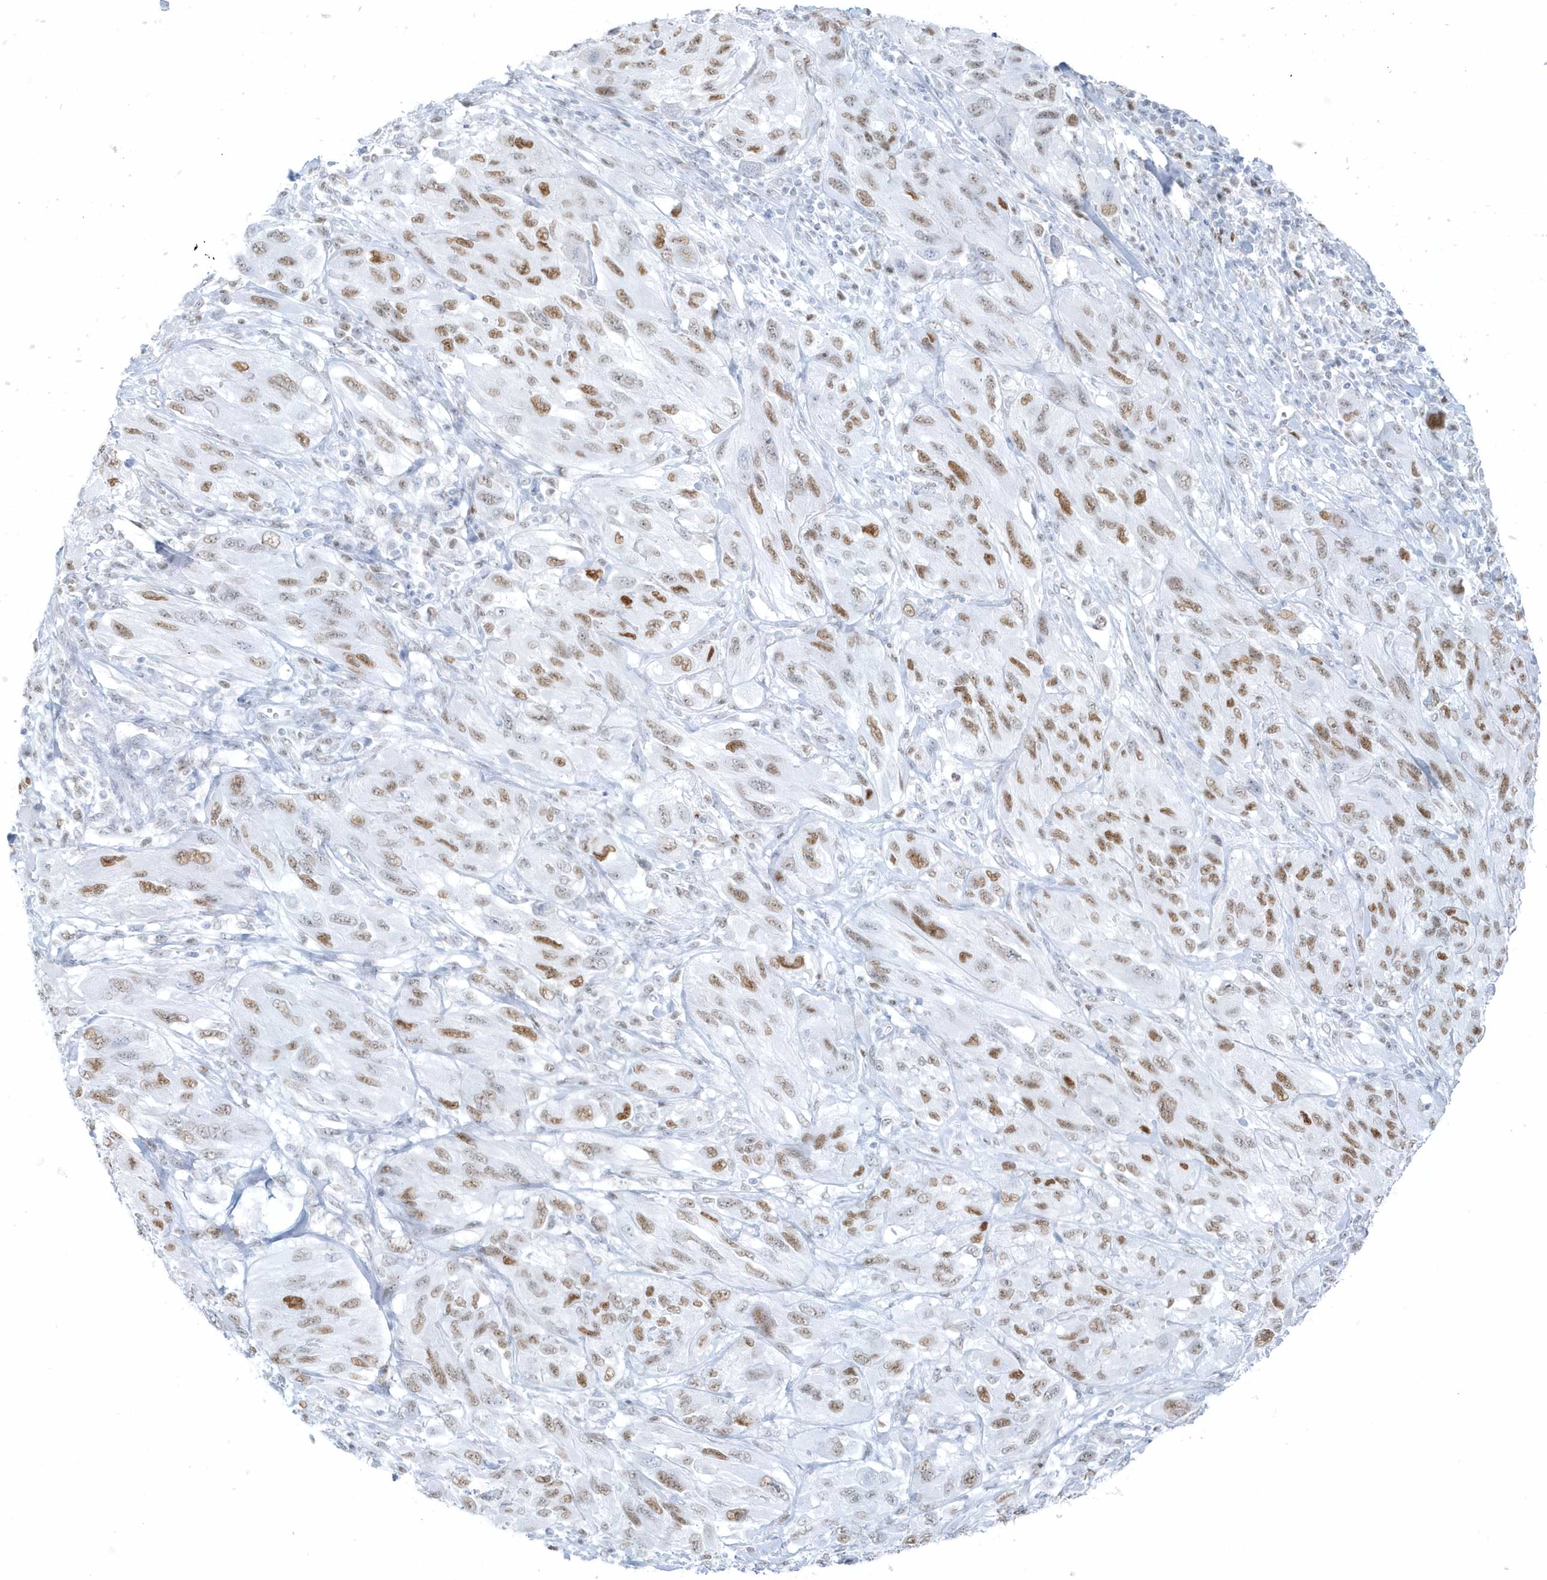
{"staining": {"intensity": "moderate", "quantity": ">75%", "location": "nuclear"}, "tissue": "melanoma", "cell_type": "Tumor cells", "image_type": "cancer", "snomed": [{"axis": "morphology", "description": "Malignant melanoma, NOS"}, {"axis": "topography", "description": "Skin"}], "caption": "Malignant melanoma stained with DAB immunohistochemistry (IHC) exhibits medium levels of moderate nuclear positivity in about >75% of tumor cells.", "gene": "SMIM34", "patient": {"sex": "female", "age": 91}}